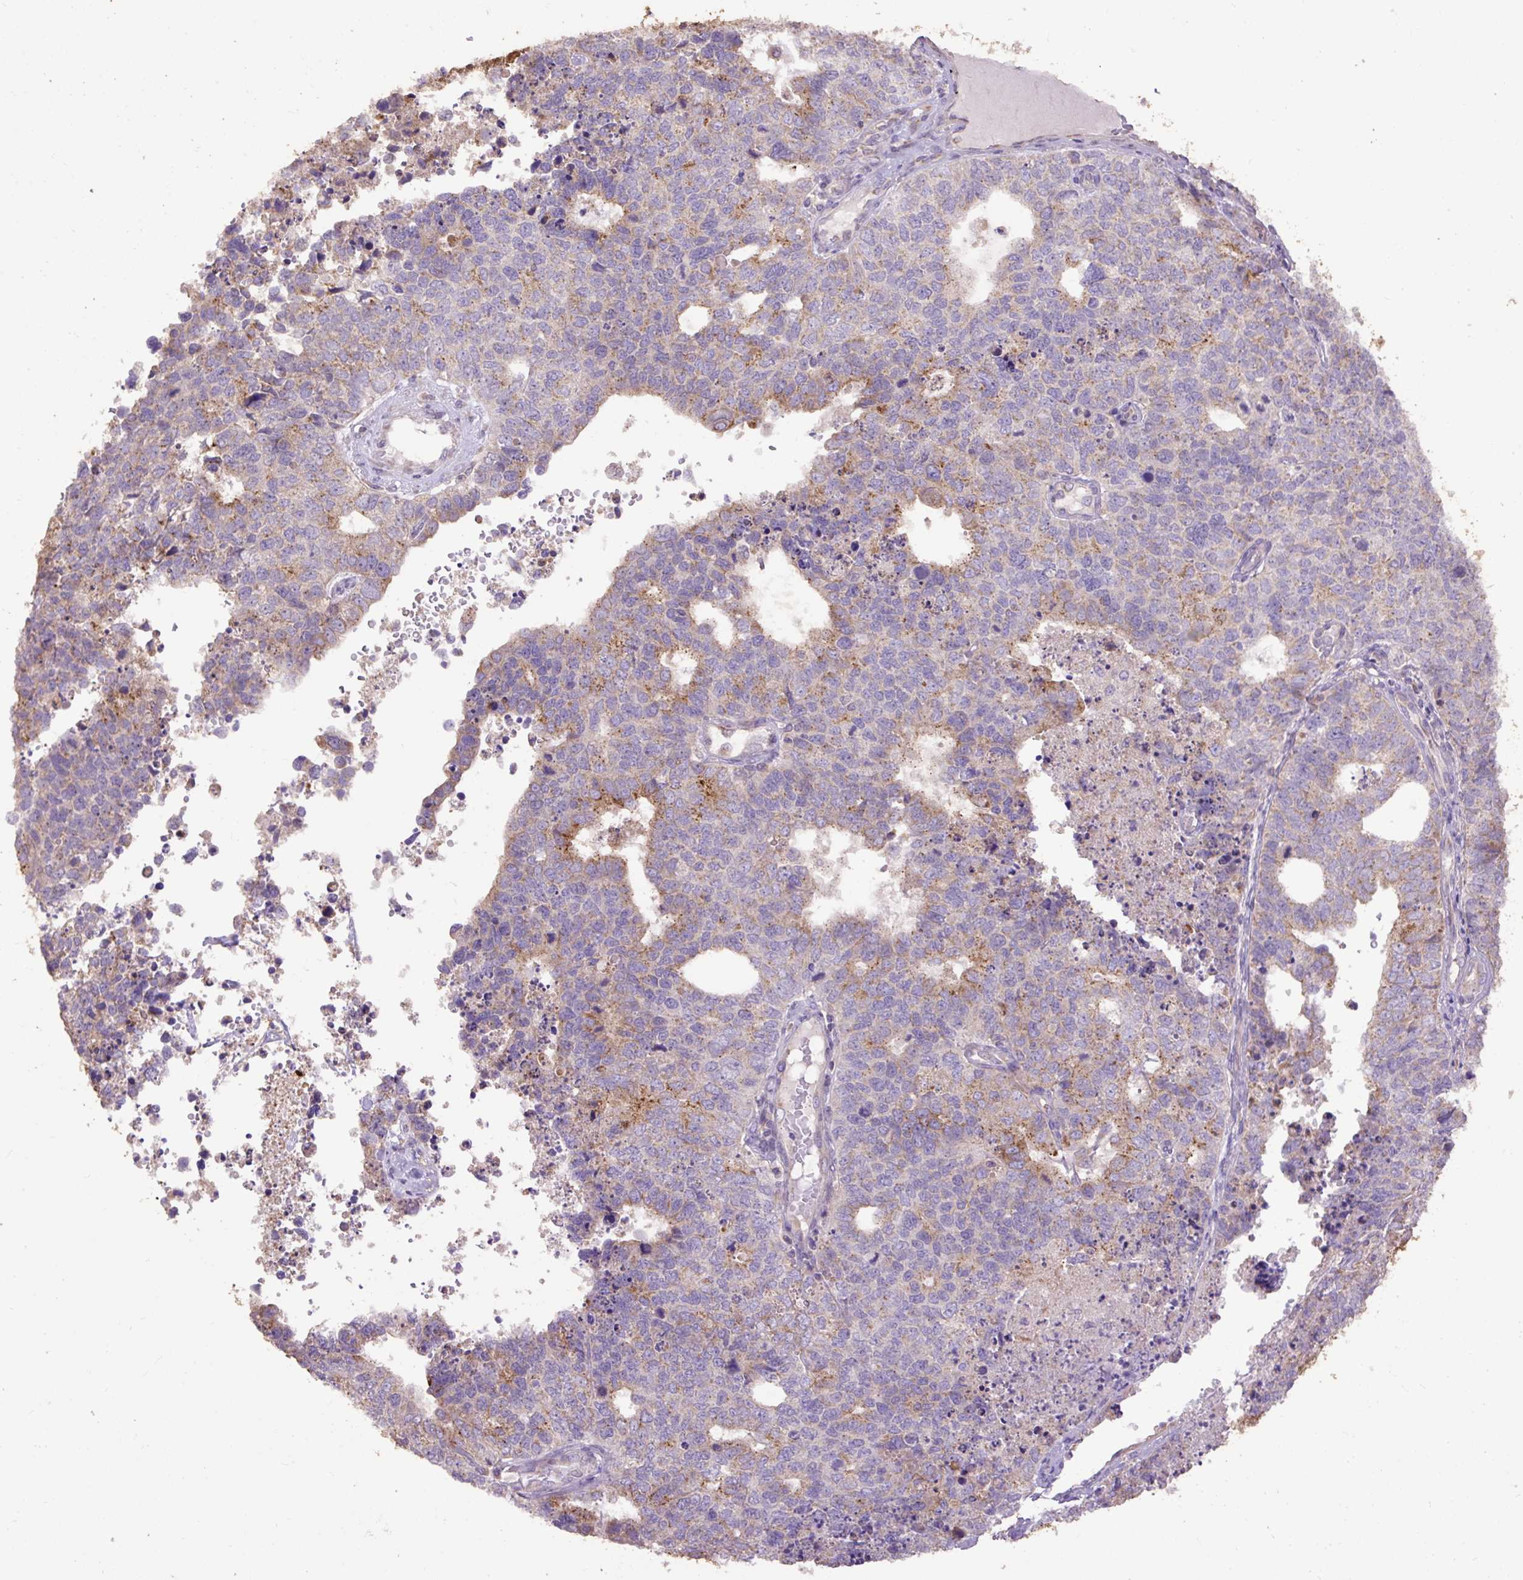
{"staining": {"intensity": "moderate", "quantity": "<25%", "location": "cytoplasmic/membranous"}, "tissue": "cervical cancer", "cell_type": "Tumor cells", "image_type": "cancer", "snomed": [{"axis": "morphology", "description": "Squamous cell carcinoma, NOS"}, {"axis": "topography", "description": "Cervix"}], "caption": "High-magnification brightfield microscopy of cervical squamous cell carcinoma stained with DAB (brown) and counterstained with hematoxylin (blue). tumor cells exhibit moderate cytoplasmic/membranous staining is present in about<25% of cells. (Stains: DAB (3,3'-diaminobenzidine) in brown, nuclei in blue, Microscopy: brightfield microscopy at high magnification).", "gene": "ABR", "patient": {"sex": "female", "age": 63}}